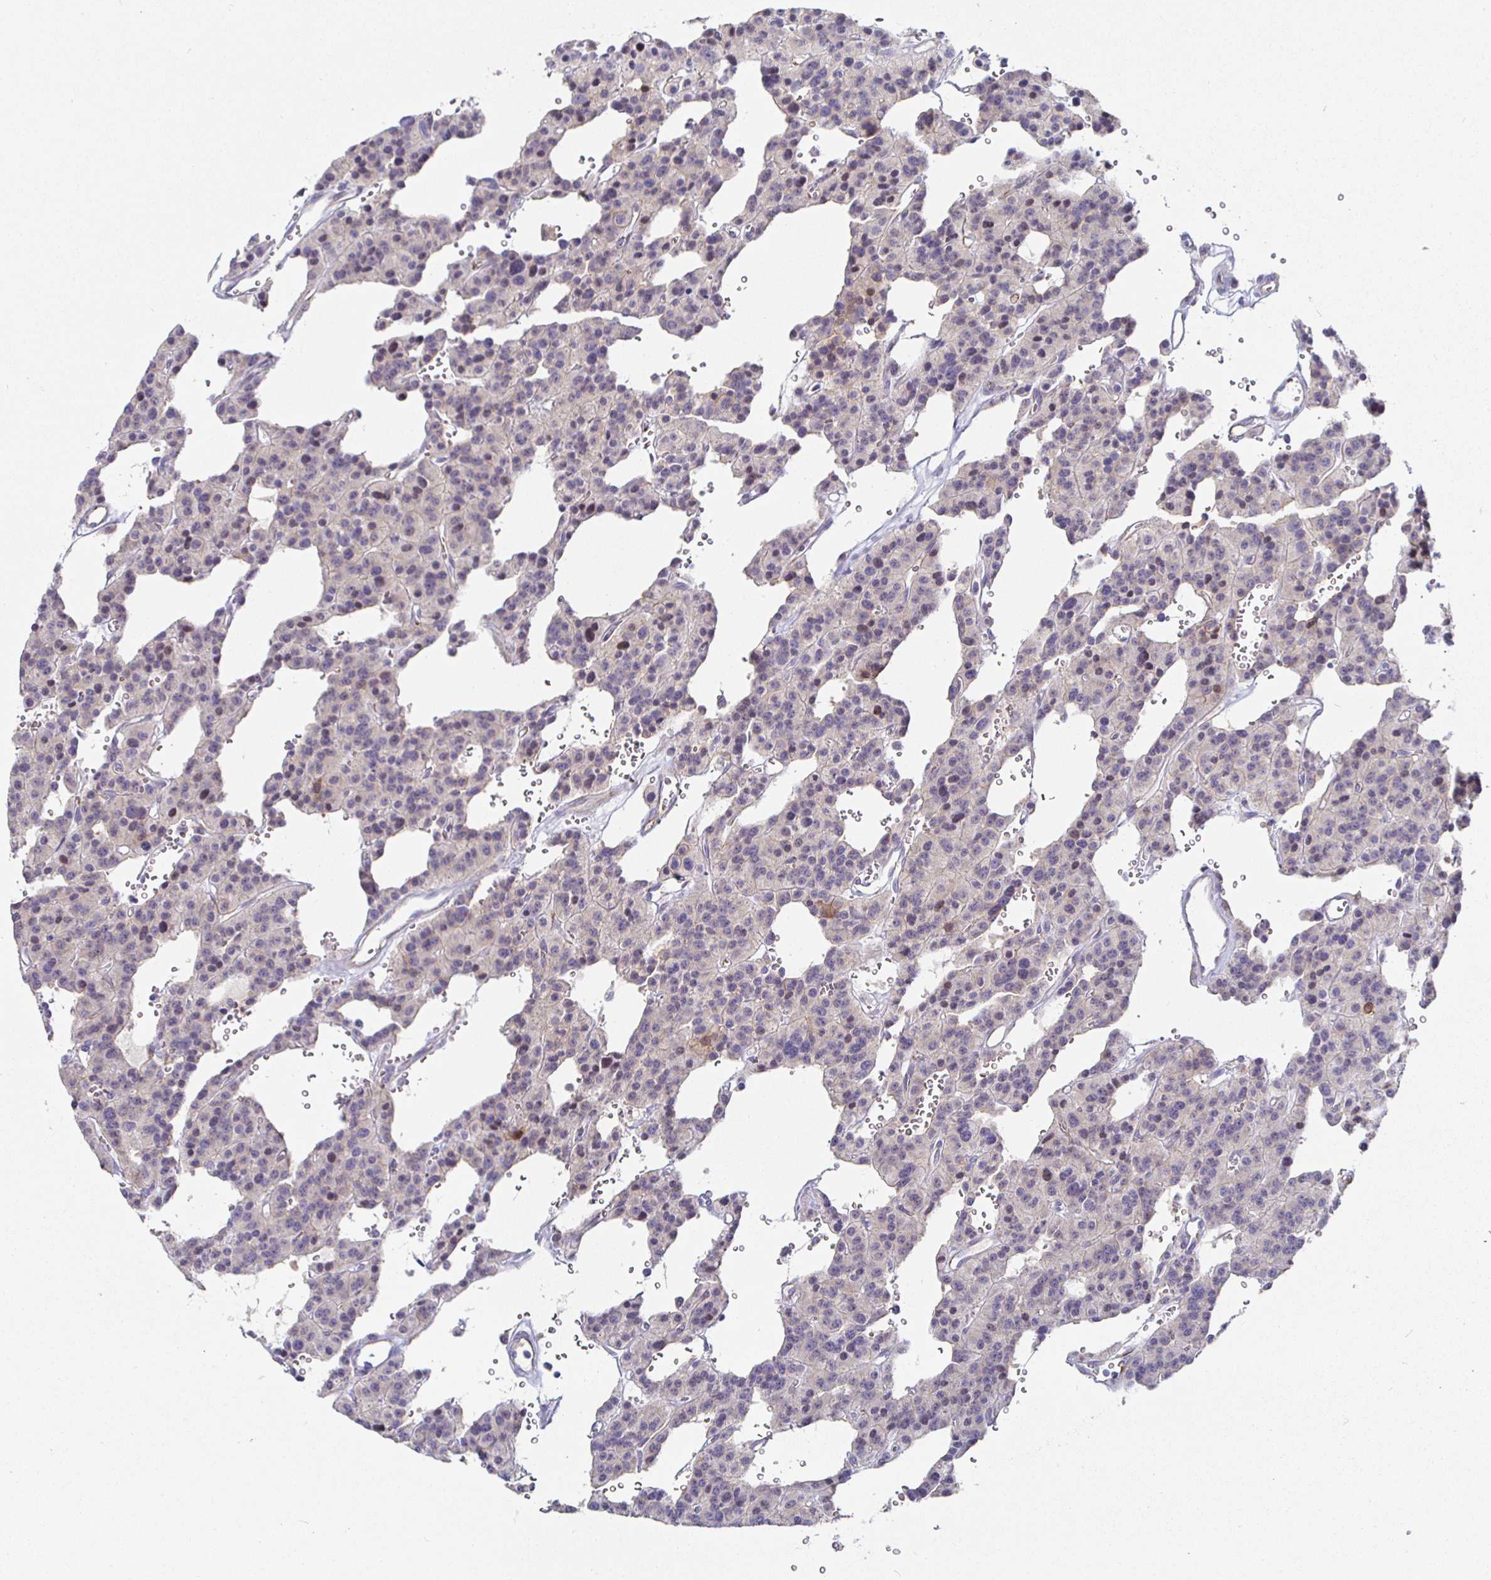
{"staining": {"intensity": "negative", "quantity": "none", "location": "none"}, "tissue": "carcinoid", "cell_type": "Tumor cells", "image_type": "cancer", "snomed": [{"axis": "morphology", "description": "Carcinoid, malignant, NOS"}, {"axis": "topography", "description": "Lung"}], "caption": "The image displays no staining of tumor cells in carcinoid (malignant).", "gene": "PIWIL3", "patient": {"sex": "female", "age": 71}}